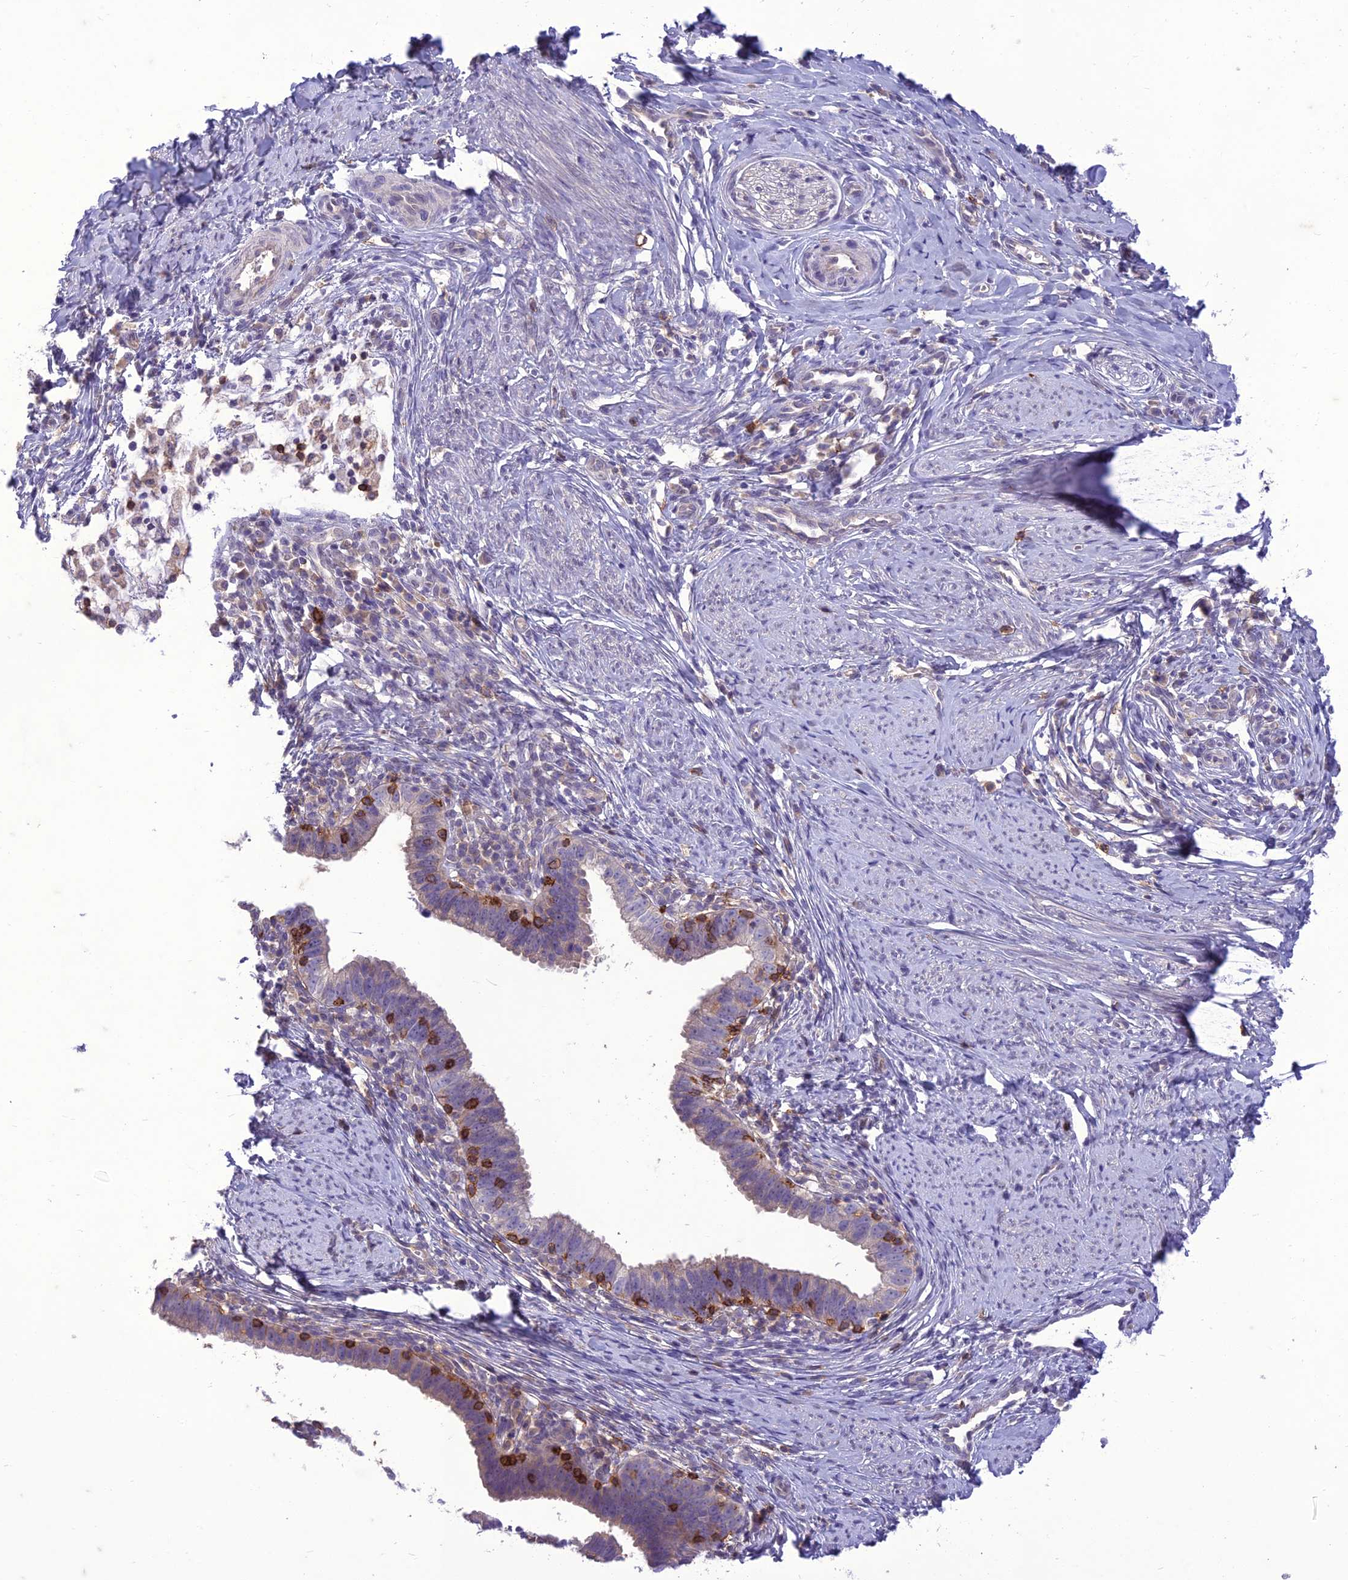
{"staining": {"intensity": "negative", "quantity": "none", "location": "none"}, "tissue": "cervical cancer", "cell_type": "Tumor cells", "image_type": "cancer", "snomed": [{"axis": "morphology", "description": "Adenocarcinoma, NOS"}, {"axis": "topography", "description": "Cervix"}], "caption": "Histopathology image shows no protein positivity in tumor cells of cervical cancer tissue.", "gene": "ITGAE", "patient": {"sex": "female", "age": 36}}